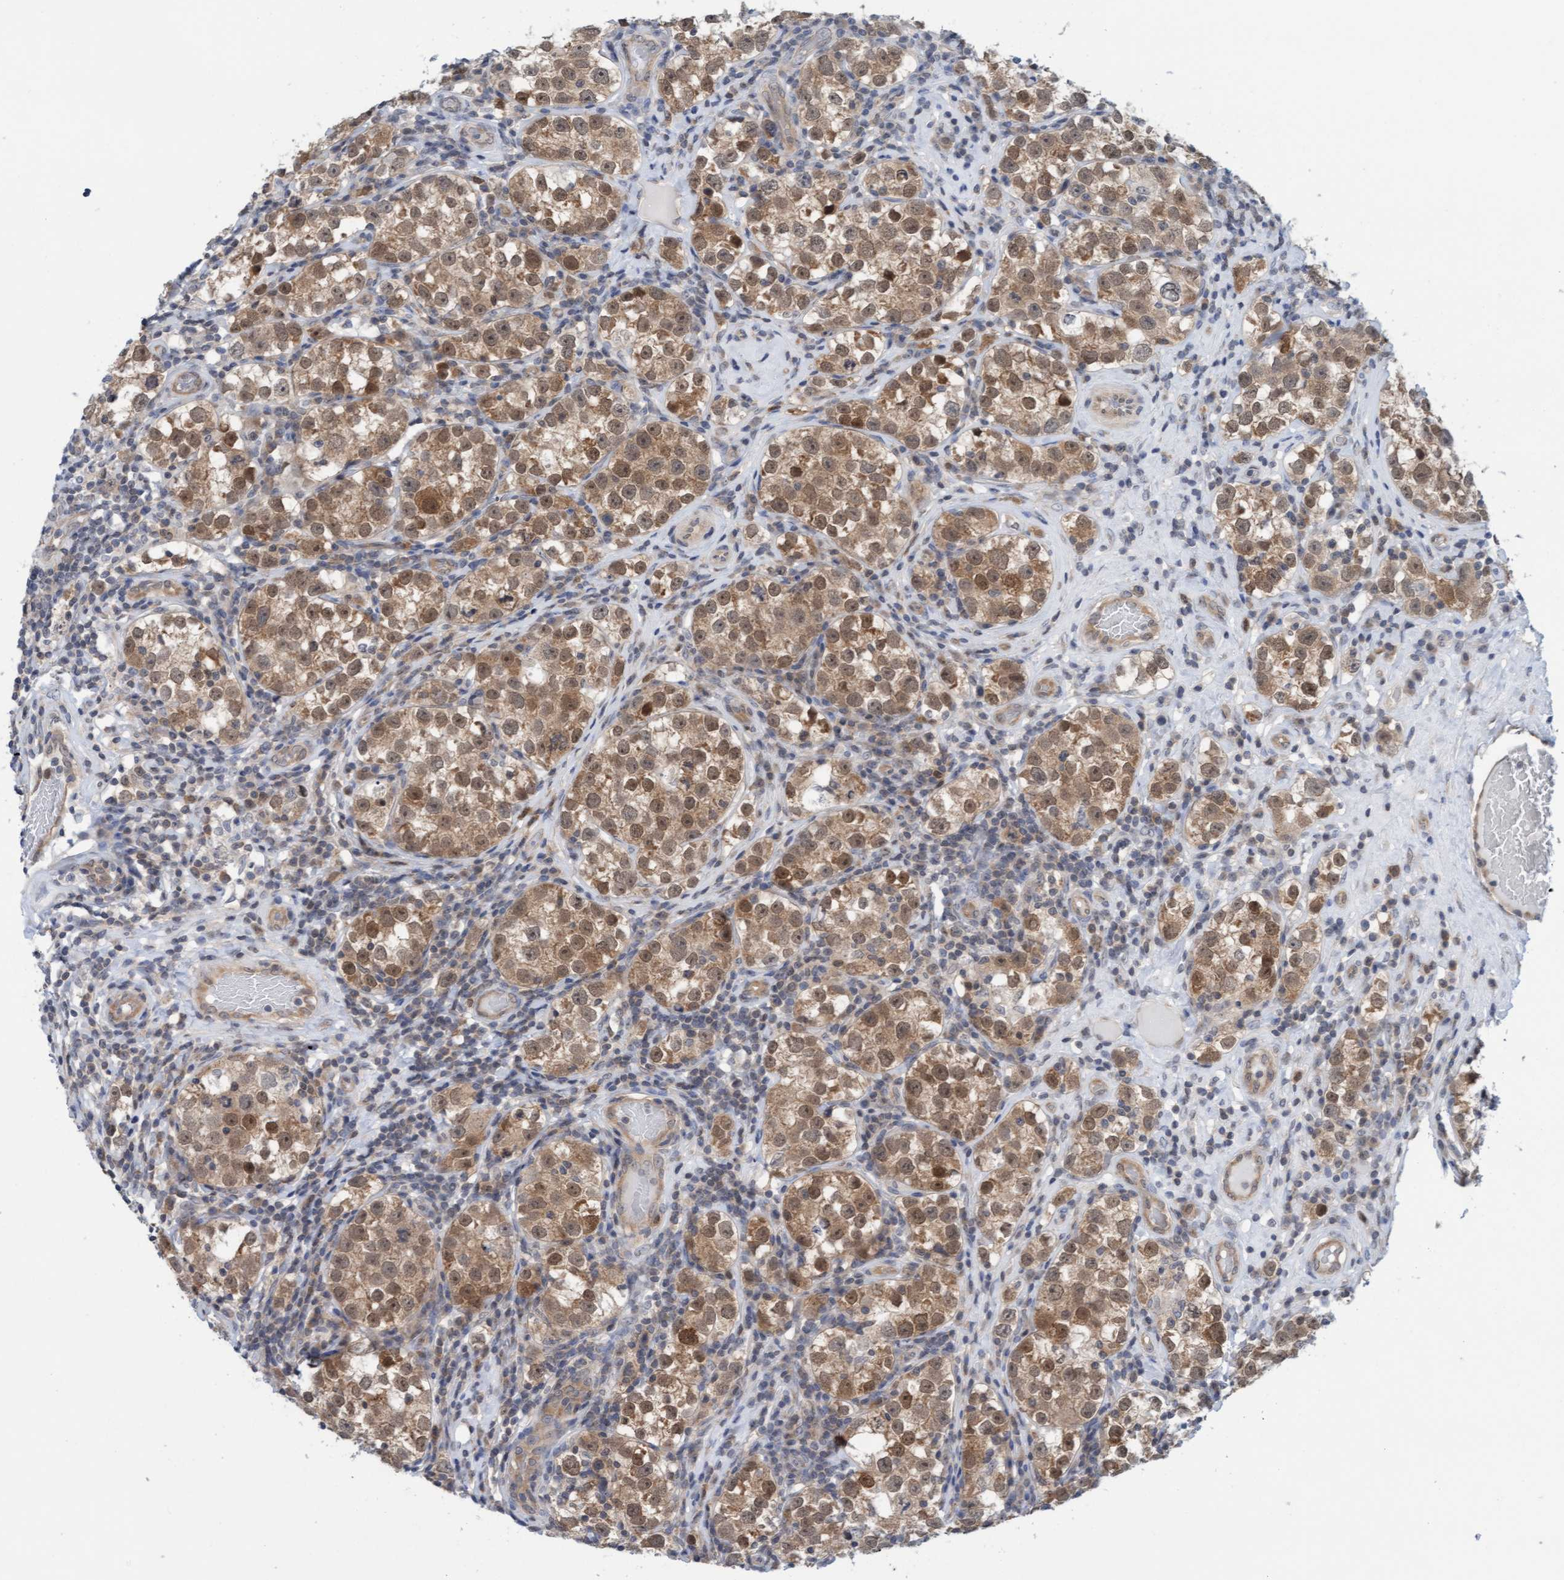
{"staining": {"intensity": "moderate", "quantity": ">75%", "location": "cytoplasmic/membranous,nuclear"}, "tissue": "testis cancer", "cell_type": "Tumor cells", "image_type": "cancer", "snomed": [{"axis": "morphology", "description": "Normal tissue, NOS"}, {"axis": "morphology", "description": "Seminoma, NOS"}, {"axis": "topography", "description": "Testis"}], "caption": "Protein analysis of testis cancer tissue reveals moderate cytoplasmic/membranous and nuclear positivity in about >75% of tumor cells. (brown staining indicates protein expression, while blue staining denotes nuclei).", "gene": "AMZ2", "patient": {"sex": "male", "age": 43}}